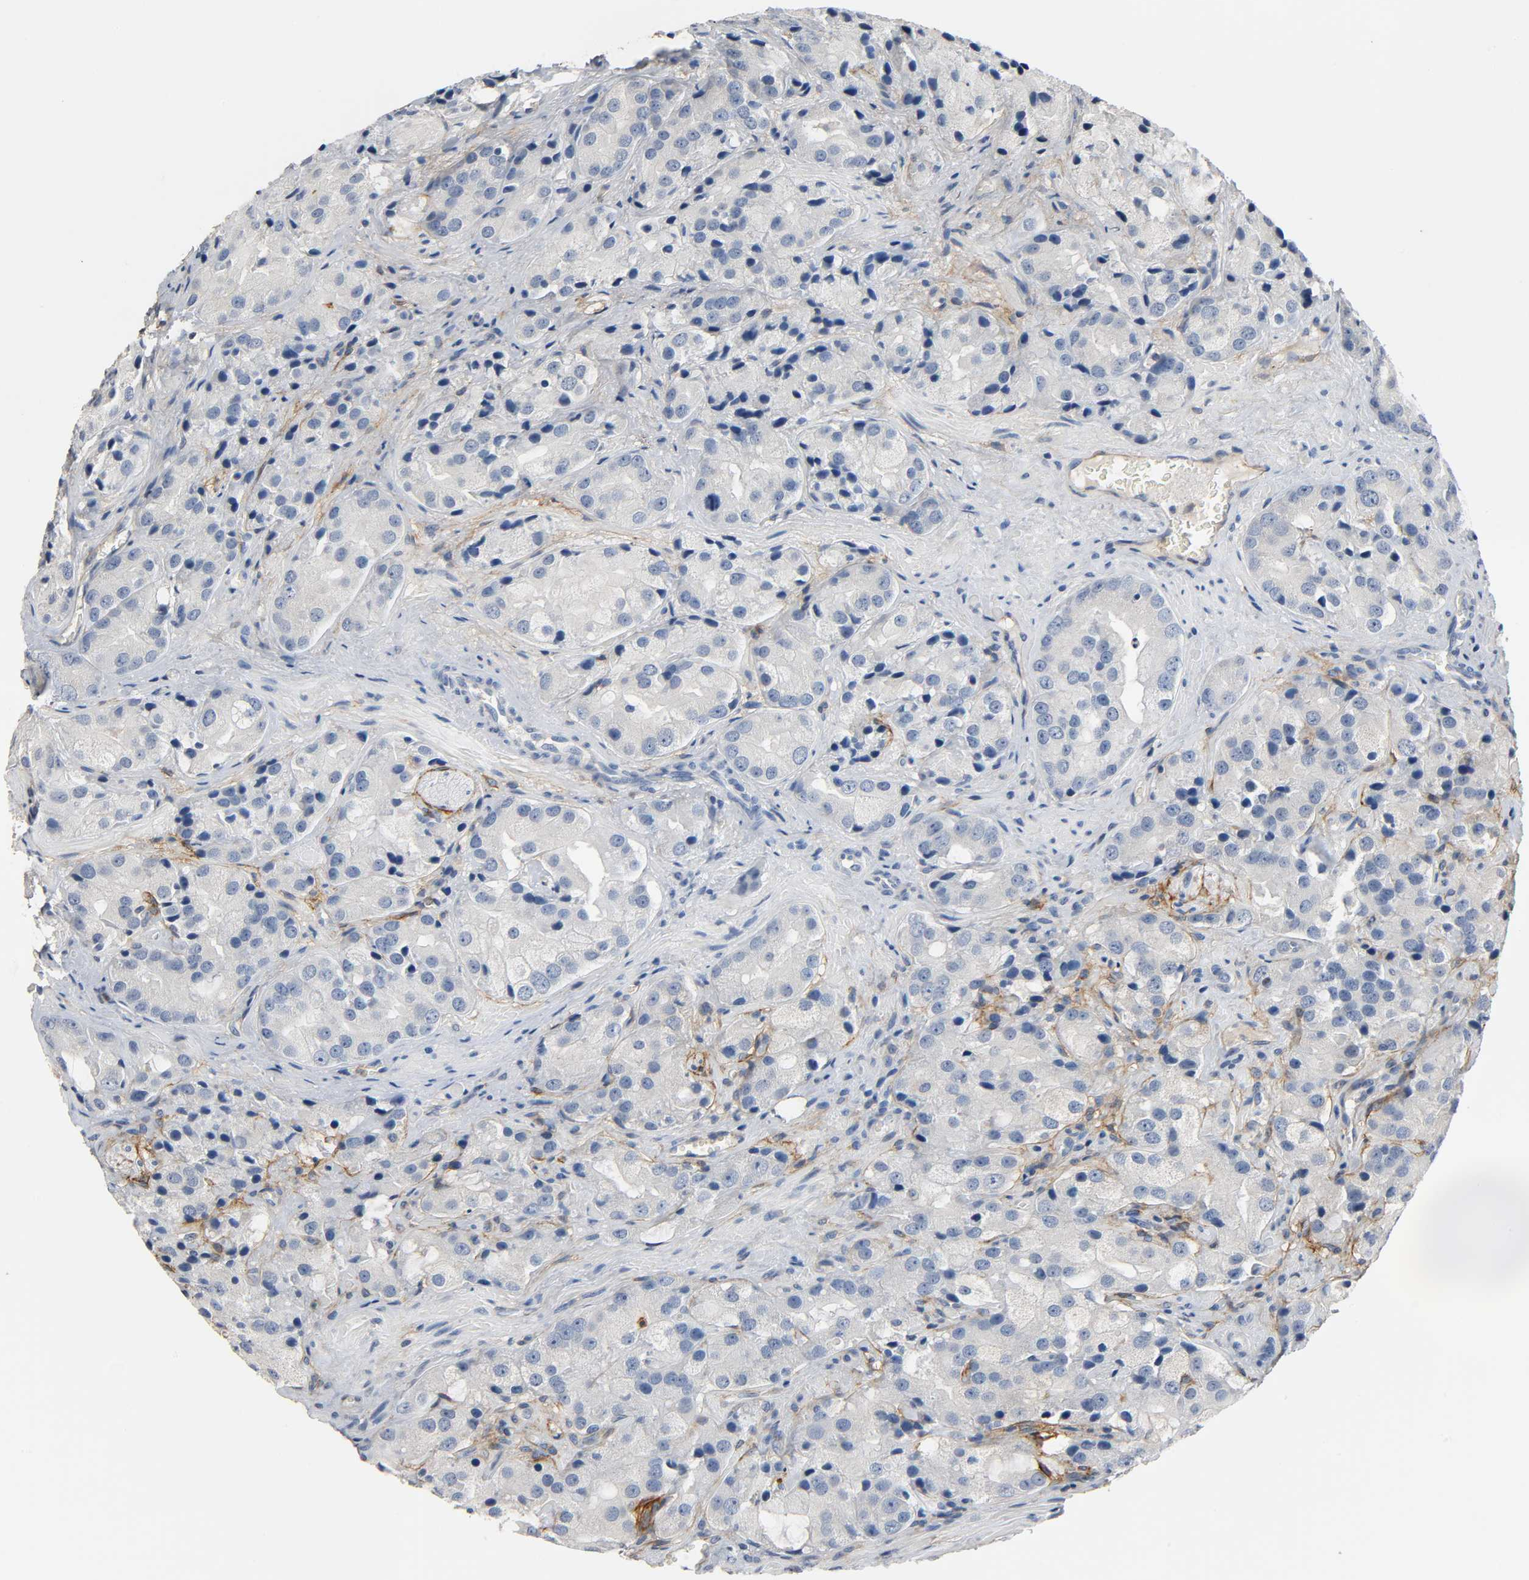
{"staining": {"intensity": "negative", "quantity": "none", "location": "none"}, "tissue": "prostate cancer", "cell_type": "Tumor cells", "image_type": "cancer", "snomed": [{"axis": "morphology", "description": "Adenocarcinoma, High grade"}, {"axis": "topography", "description": "Prostate"}], "caption": "An IHC image of prostate cancer is shown. There is no staining in tumor cells of prostate cancer.", "gene": "ANPEP", "patient": {"sex": "male", "age": 70}}